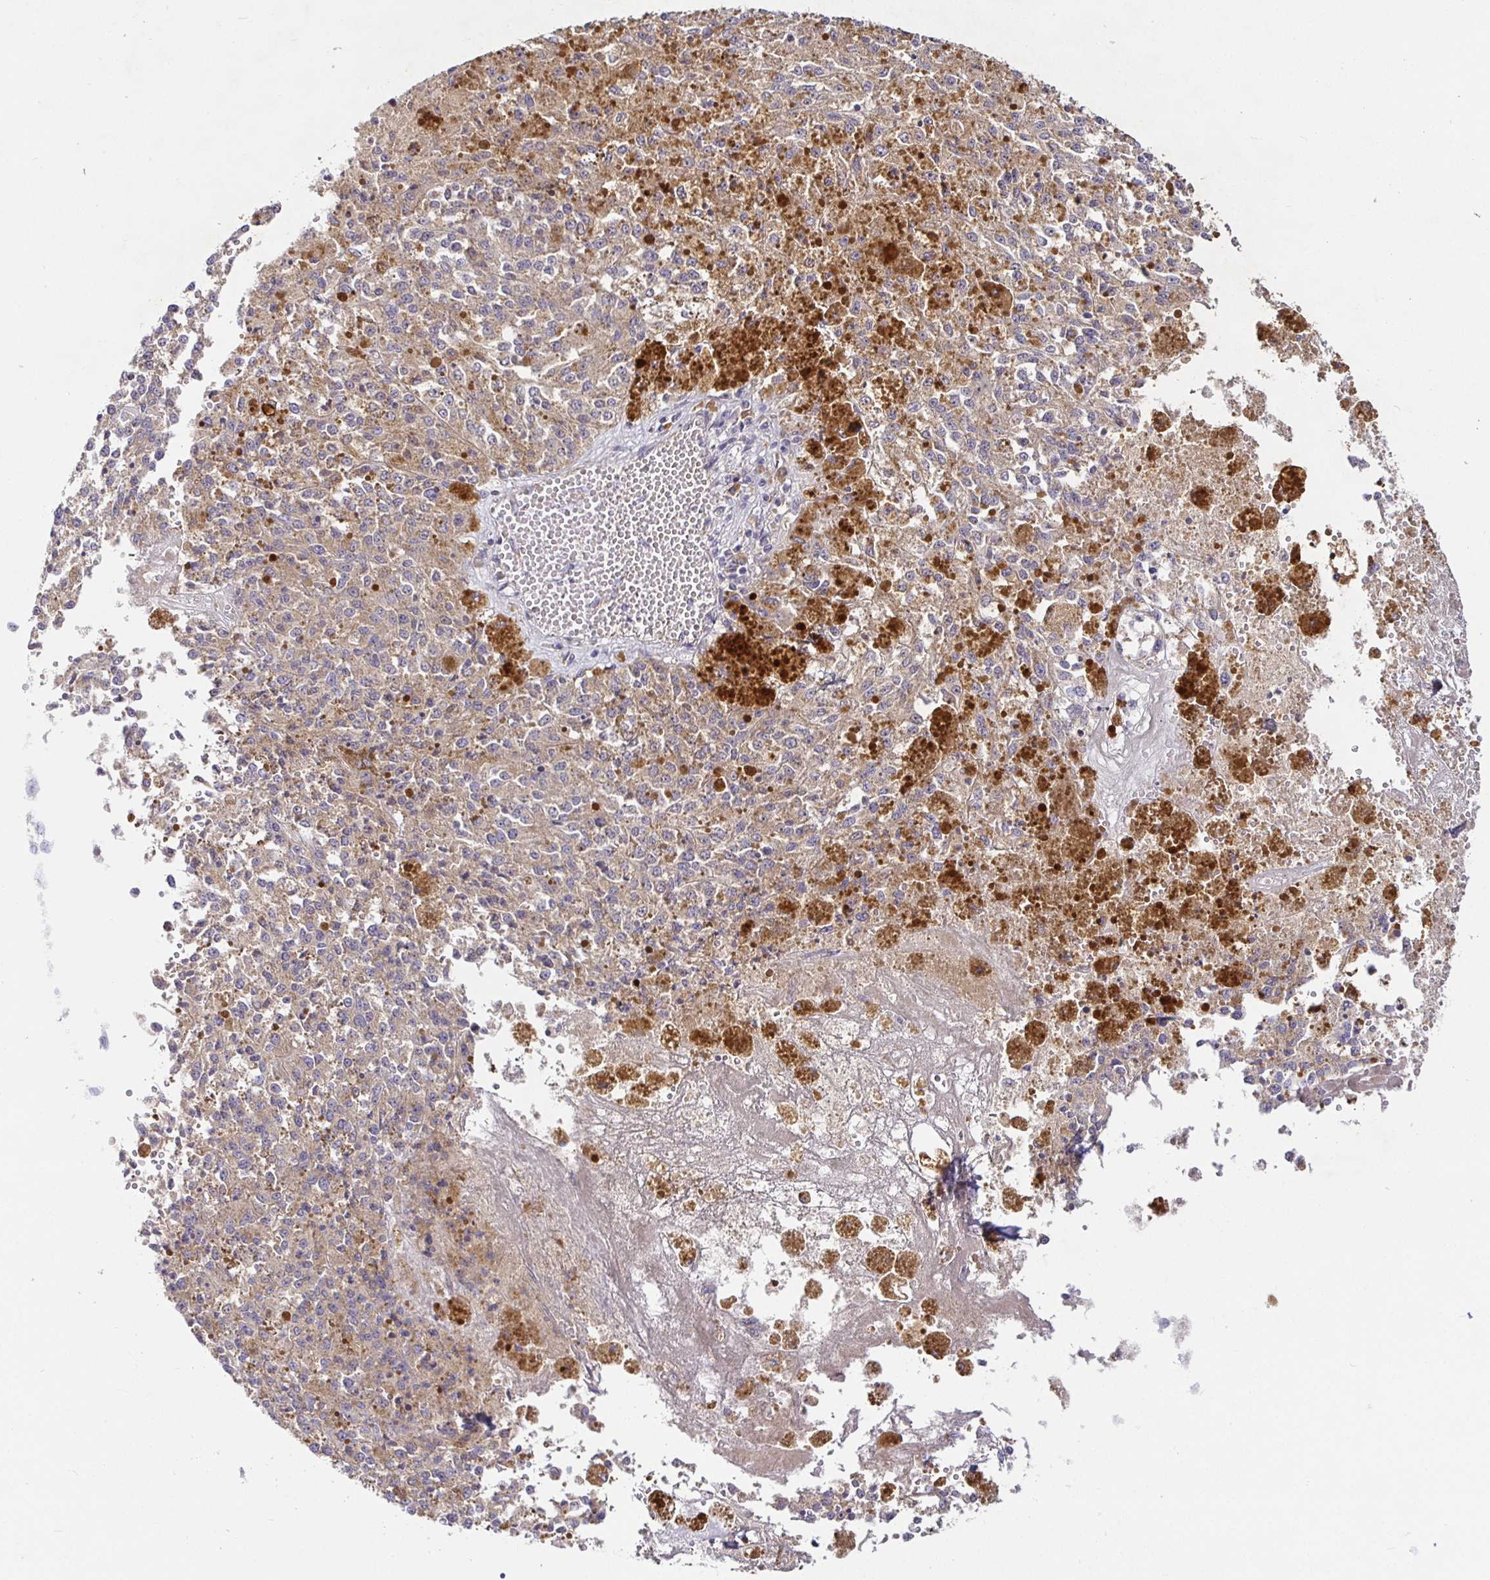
{"staining": {"intensity": "weak", "quantity": ">75%", "location": "cytoplasmic/membranous"}, "tissue": "melanoma", "cell_type": "Tumor cells", "image_type": "cancer", "snomed": [{"axis": "morphology", "description": "Malignant melanoma, Metastatic site"}, {"axis": "topography", "description": "Lymph node"}], "caption": "High-magnification brightfield microscopy of malignant melanoma (metastatic site) stained with DAB (brown) and counterstained with hematoxylin (blue). tumor cells exhibit weak cytoplasmic/membranous staining is seen in approximately>75% of cells. (DAB IHC, brown staining for protein, blue staining for nuclei).", "gene": "SNX8", "patient": {"sex": "female", "age": 64}}